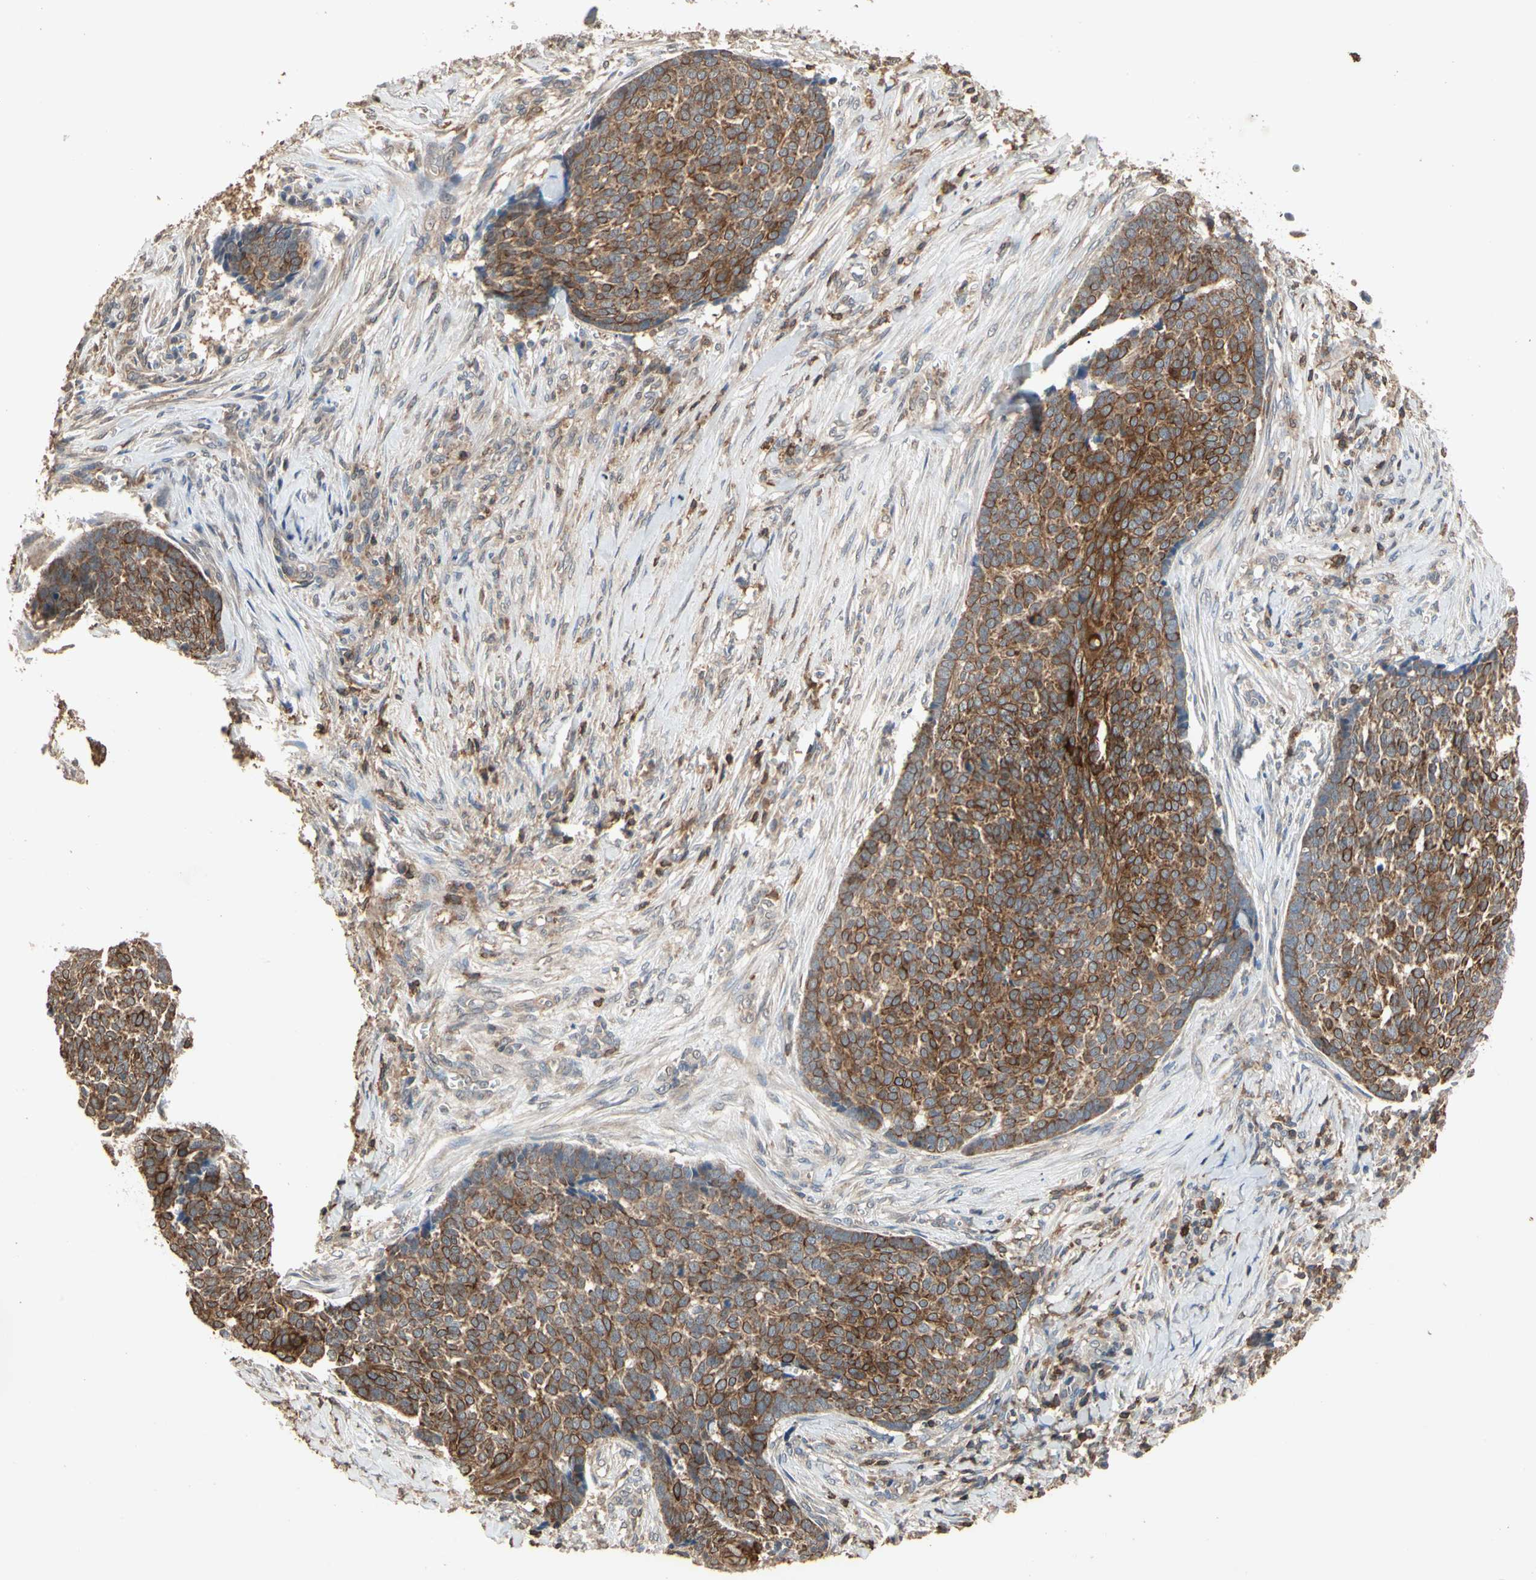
{"staining": {"intensity": "strong", "quantity": ">75%", "location": "cytoplasmic/membranous"}, "tissue": "skin cancer", "cell_type": "Tumor cells", "image_type": "cancer", "snomed": [{"axis": "morphology", "description": "Basal cell carcinoma"}, {"axis": "topography", "description": "Skin"}], "caption": "Immunohistochemistry staining of skin cancer (basal cell carcinoma), which demonstrates high levels of strong cytoplasmic/membranous positivity in about >75% of tumor cells indicating strong cytoplasmic/membranous protein positivity. The staining was performed using DAB (3,3'-diaminobenzidine) (brown) for protein detection and nuclei were counterstained in hematoxylin (blue).", "gene": "MAP3K10", "patient": {"sex": "male", "age": 84}}